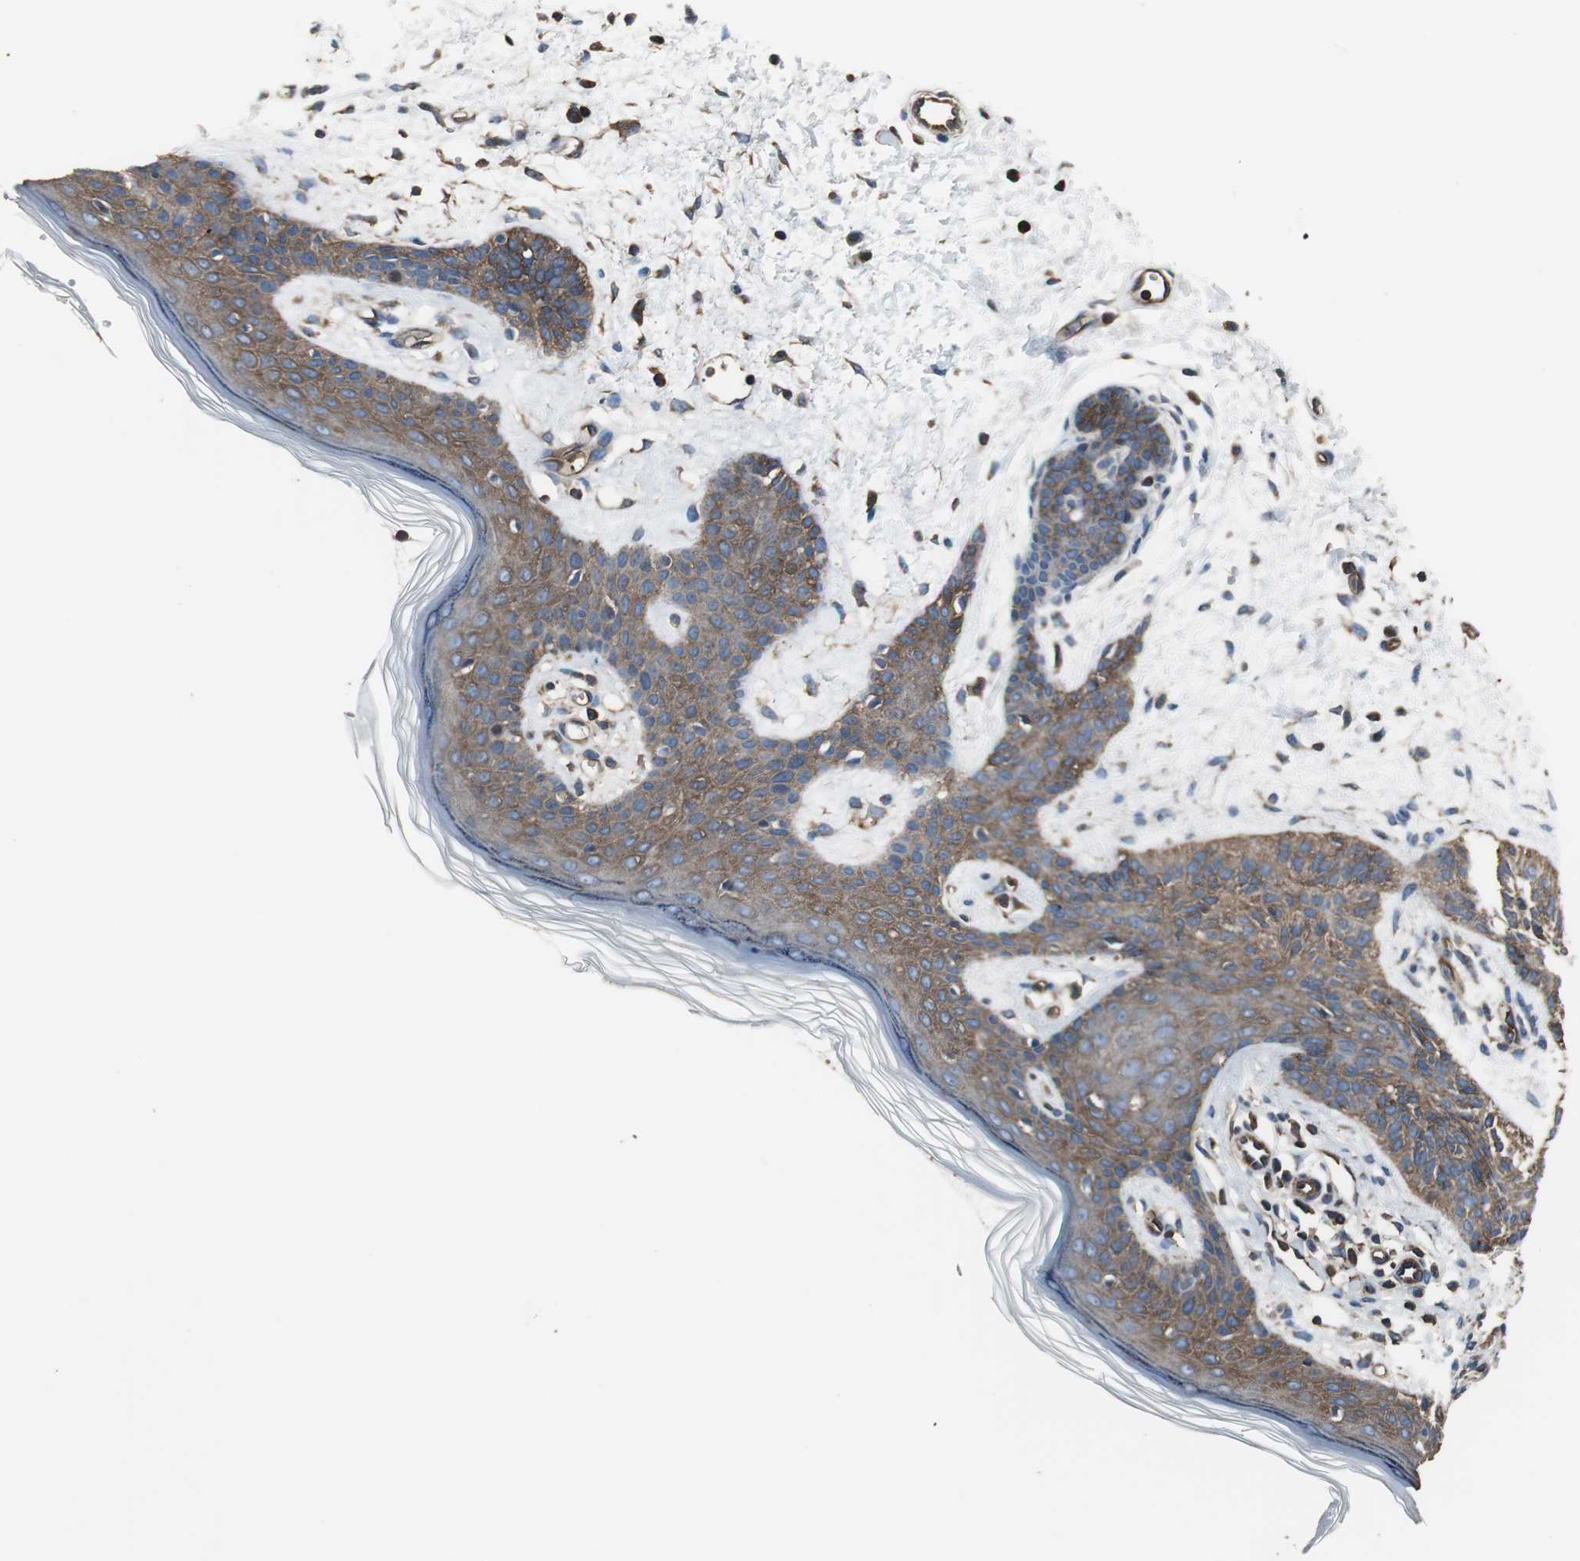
{"staining": {"intensity": "moderate", "quantity": ">75%", "location": "cytoplasmic/membranous"}, "tissue": "skin cancer", "cell_type": "Tumor cells", "image_type": "cancer", "snomed": [{"axis": "morphology", "description": "Normal tissue, NOS"}, {"axis": "morphology", "description": "Basal cell carcinoma"}, {"axis": "topography", "description": "Skin"}], "caption": "Skin basal cell carcinoma stained with a protein marker exhibits moderate staining in tumor cells.", "gene": "ACTN1", "patient": {"sex": "female", "age": 69}}